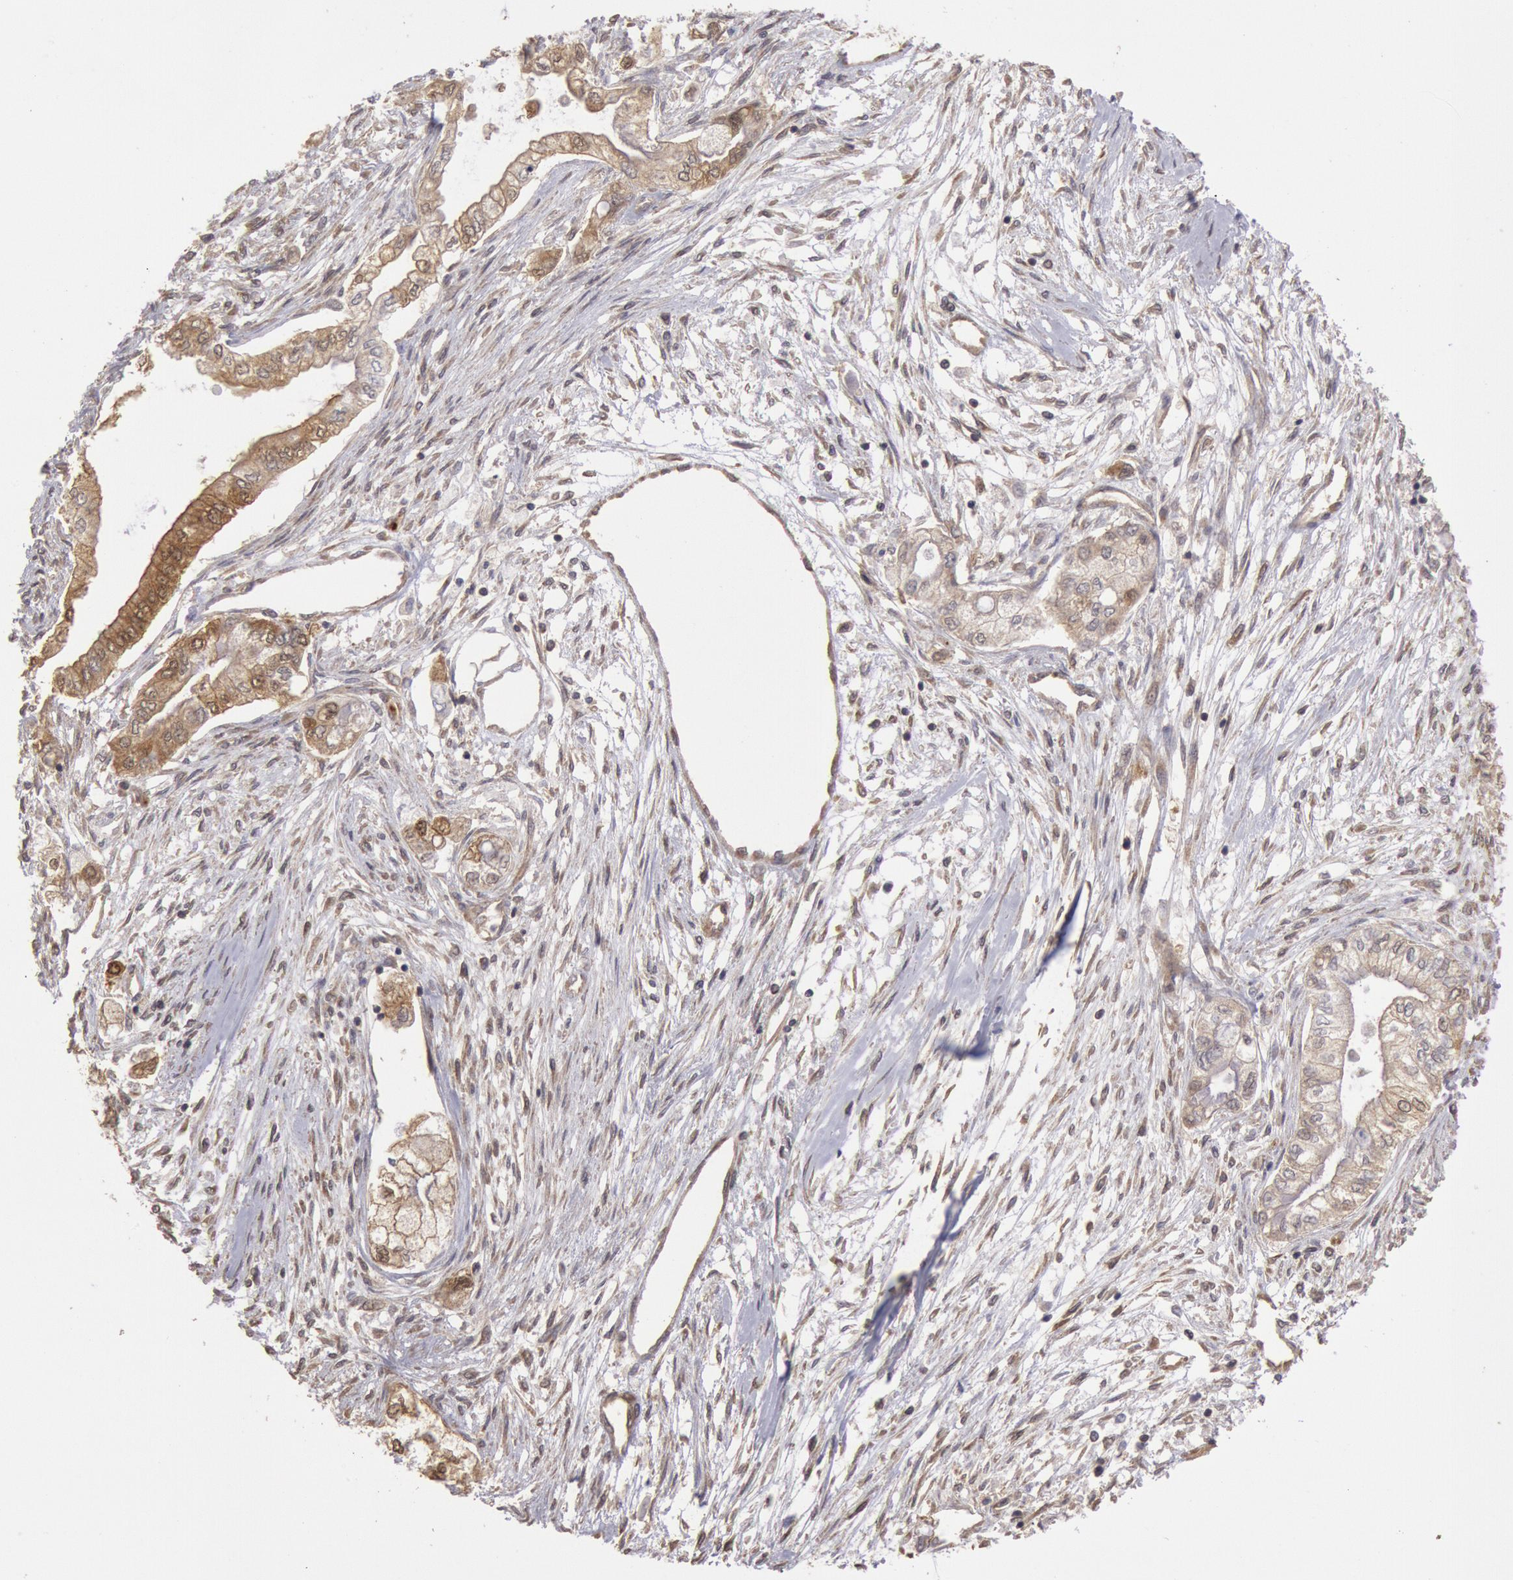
{"staining": {"intensity": "weak", "quantity": ">75%", "location": "cytoplasmic/membranous"}, "tissue": "pancreatic cancer", "cell_type": "Tumor cells", "image_type": "cancer", "snomed": [{"axis": "morphology", "description": "Adenocarcinoma, NOS"}, {"axis": "topography", "description": "Pancreas"}], "caption": "Protein expression analysis of human pancreatic adenocarcinoma reveals weak cytoplasmic/membranous staining in about >75% of tumor cells. (DAB = brown stain, brightfield microscopy at high magnification).", "gene": "USP14", "patient": {"sex": "male", "age": 79}}